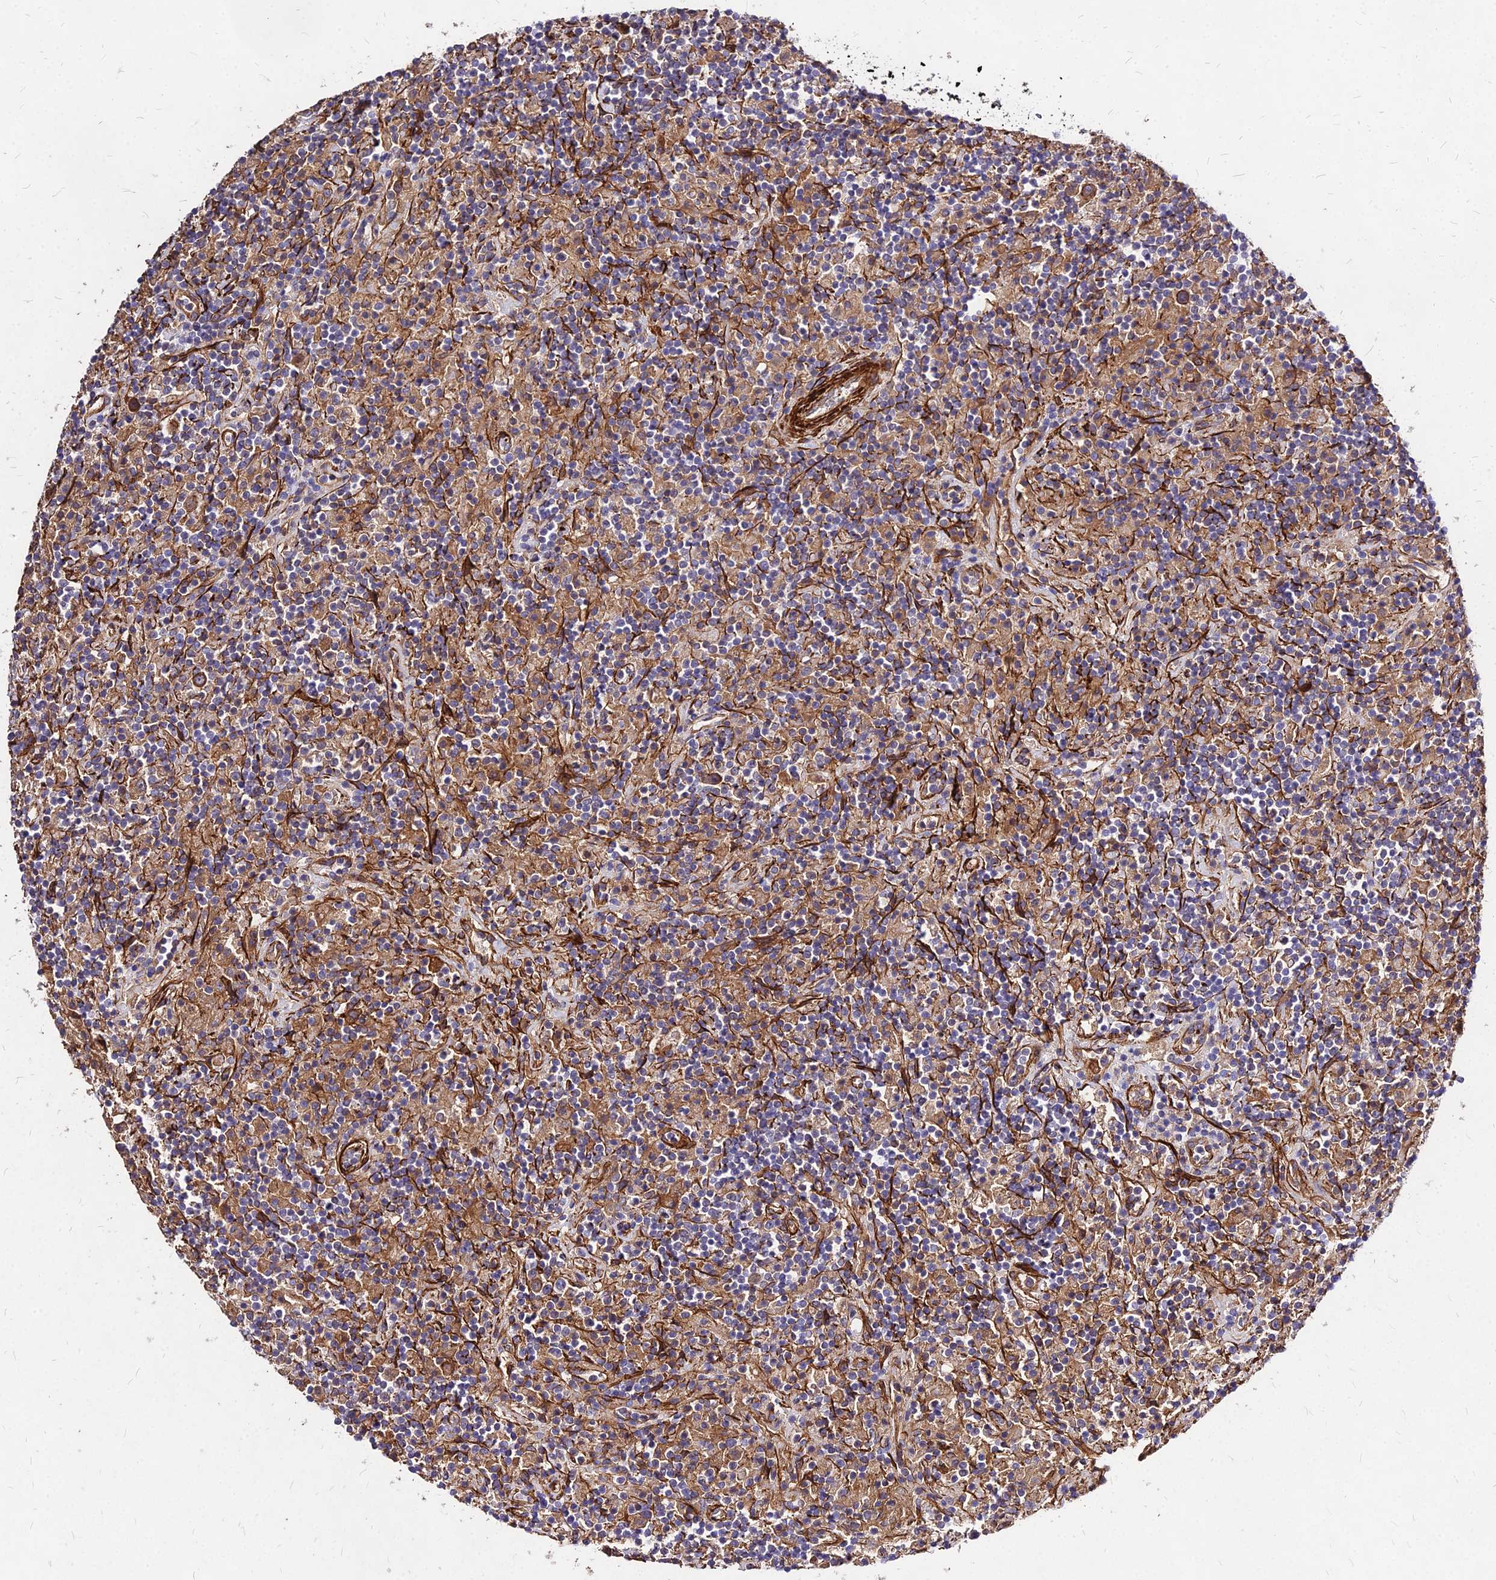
{"staining": {"intensity": "moderate", "quantity": ">75%", "location": "cytoplasmic/membranous"}, "tissue": "lymphoma", "cell_type": "Tumor cells", "image_type": "cancer", "snomed": [{"axis": "morphology", "description": "Hodgkin's disease, NOS"}, {"axis": "topography", "description": "Lymph node"}], "caption": "DAB immunohistochemical staining of human lymphoma displays moderate cytoplasmic/membranous protein staining in approximately >75% of tumor cells.", "gene": "EFCC1", "patient": {"sex": "male", "age": 70}}